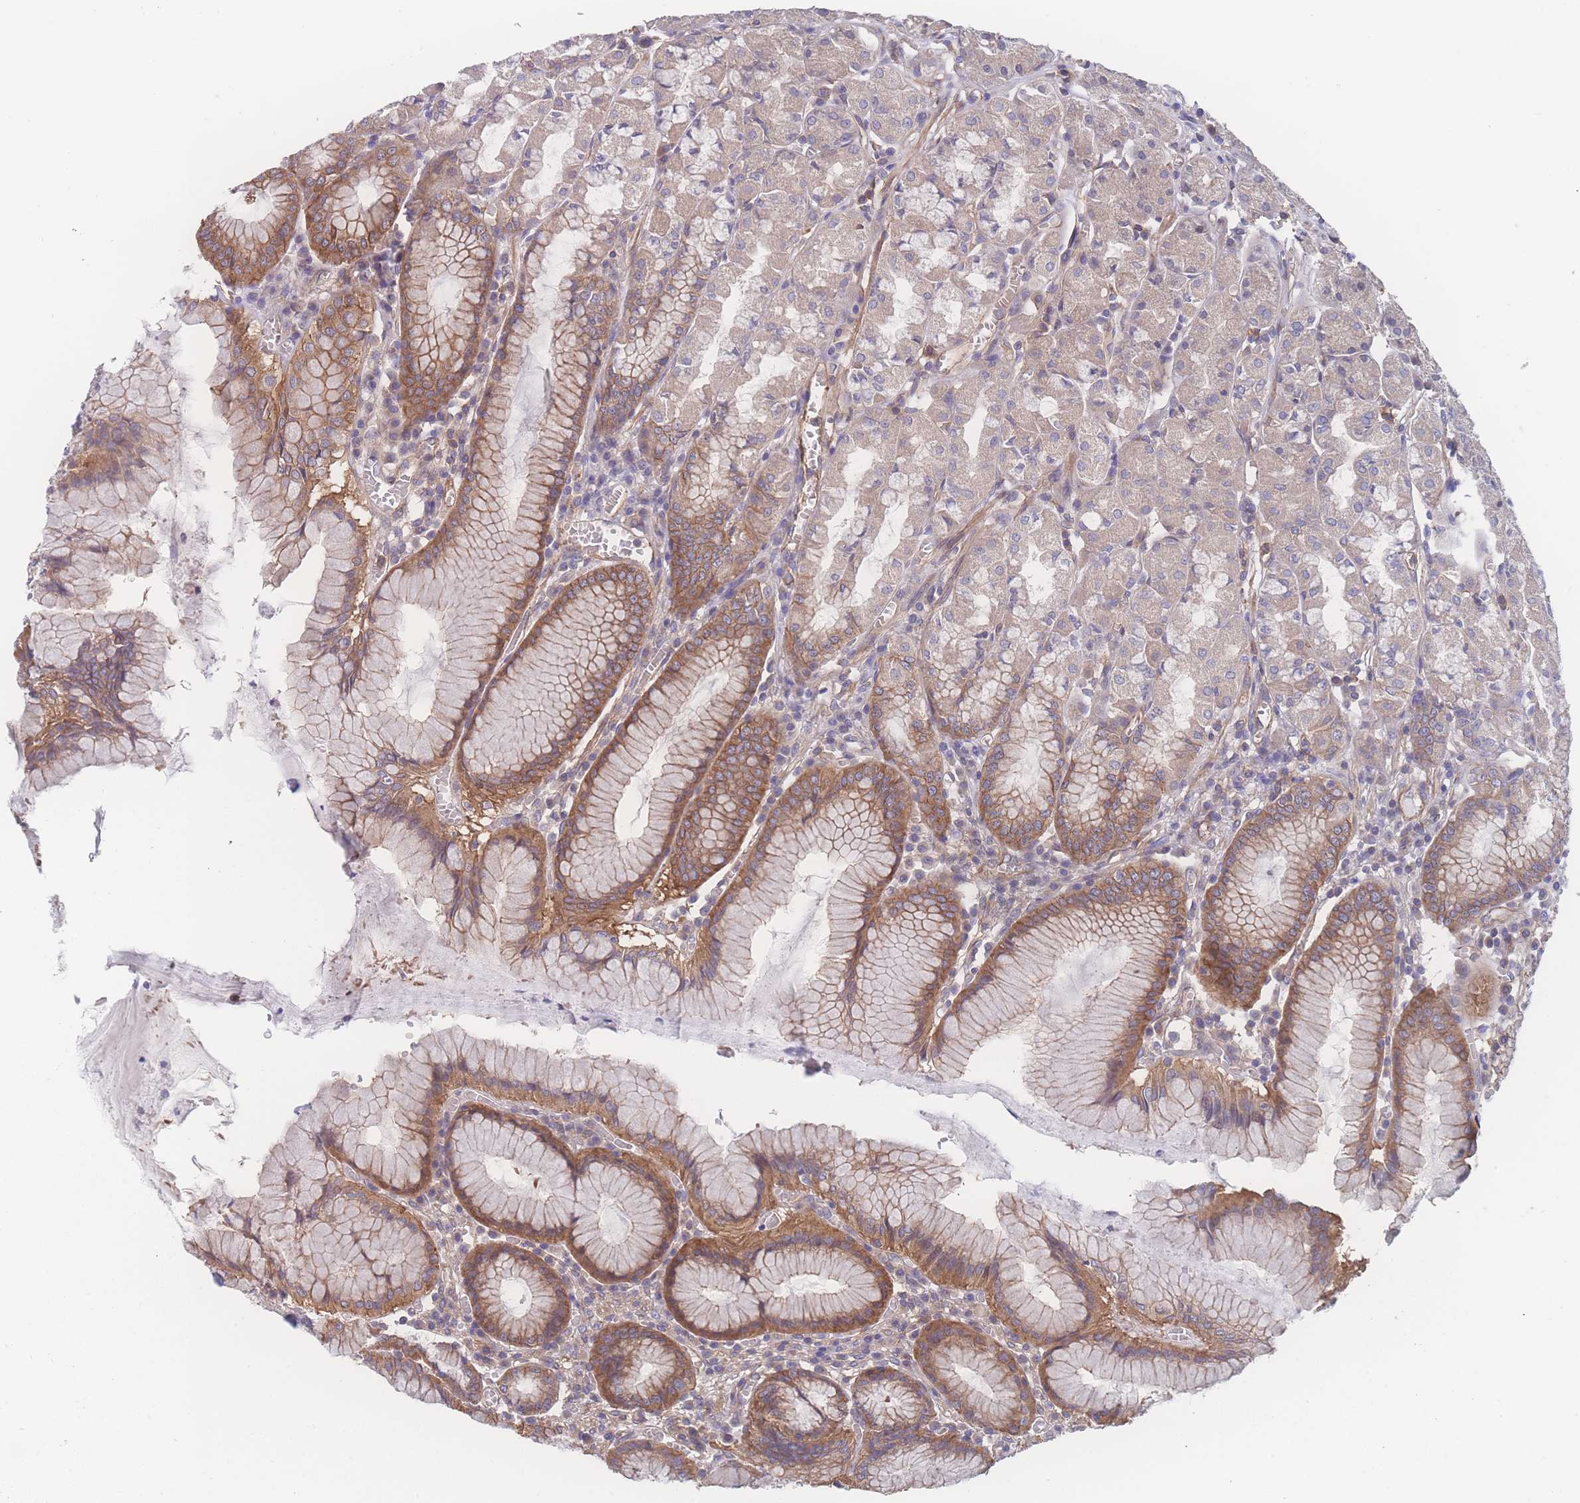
{"staining": {"intensity": "moderate", "quantity": "25%-75%", "location": "cytoplasmic/membranous"}, "tissue": "stomach", "cell_type": "Glandular cells", "image_type": "normal", "snomed": [{"axis": "morphology", "description": "Normal tissue, NOS"}, {"axis": "topography", "description": "Stomach"}], "caption": "IHC photomicrograph of normal stomach stained for a protein (brown), which reveals medium levels of moderate cytoplasmic/membranous positivity in about 25%-75% of glandular cells.", "gene": "CFAP97", "patient": {"sex": "male", "age": 55}}